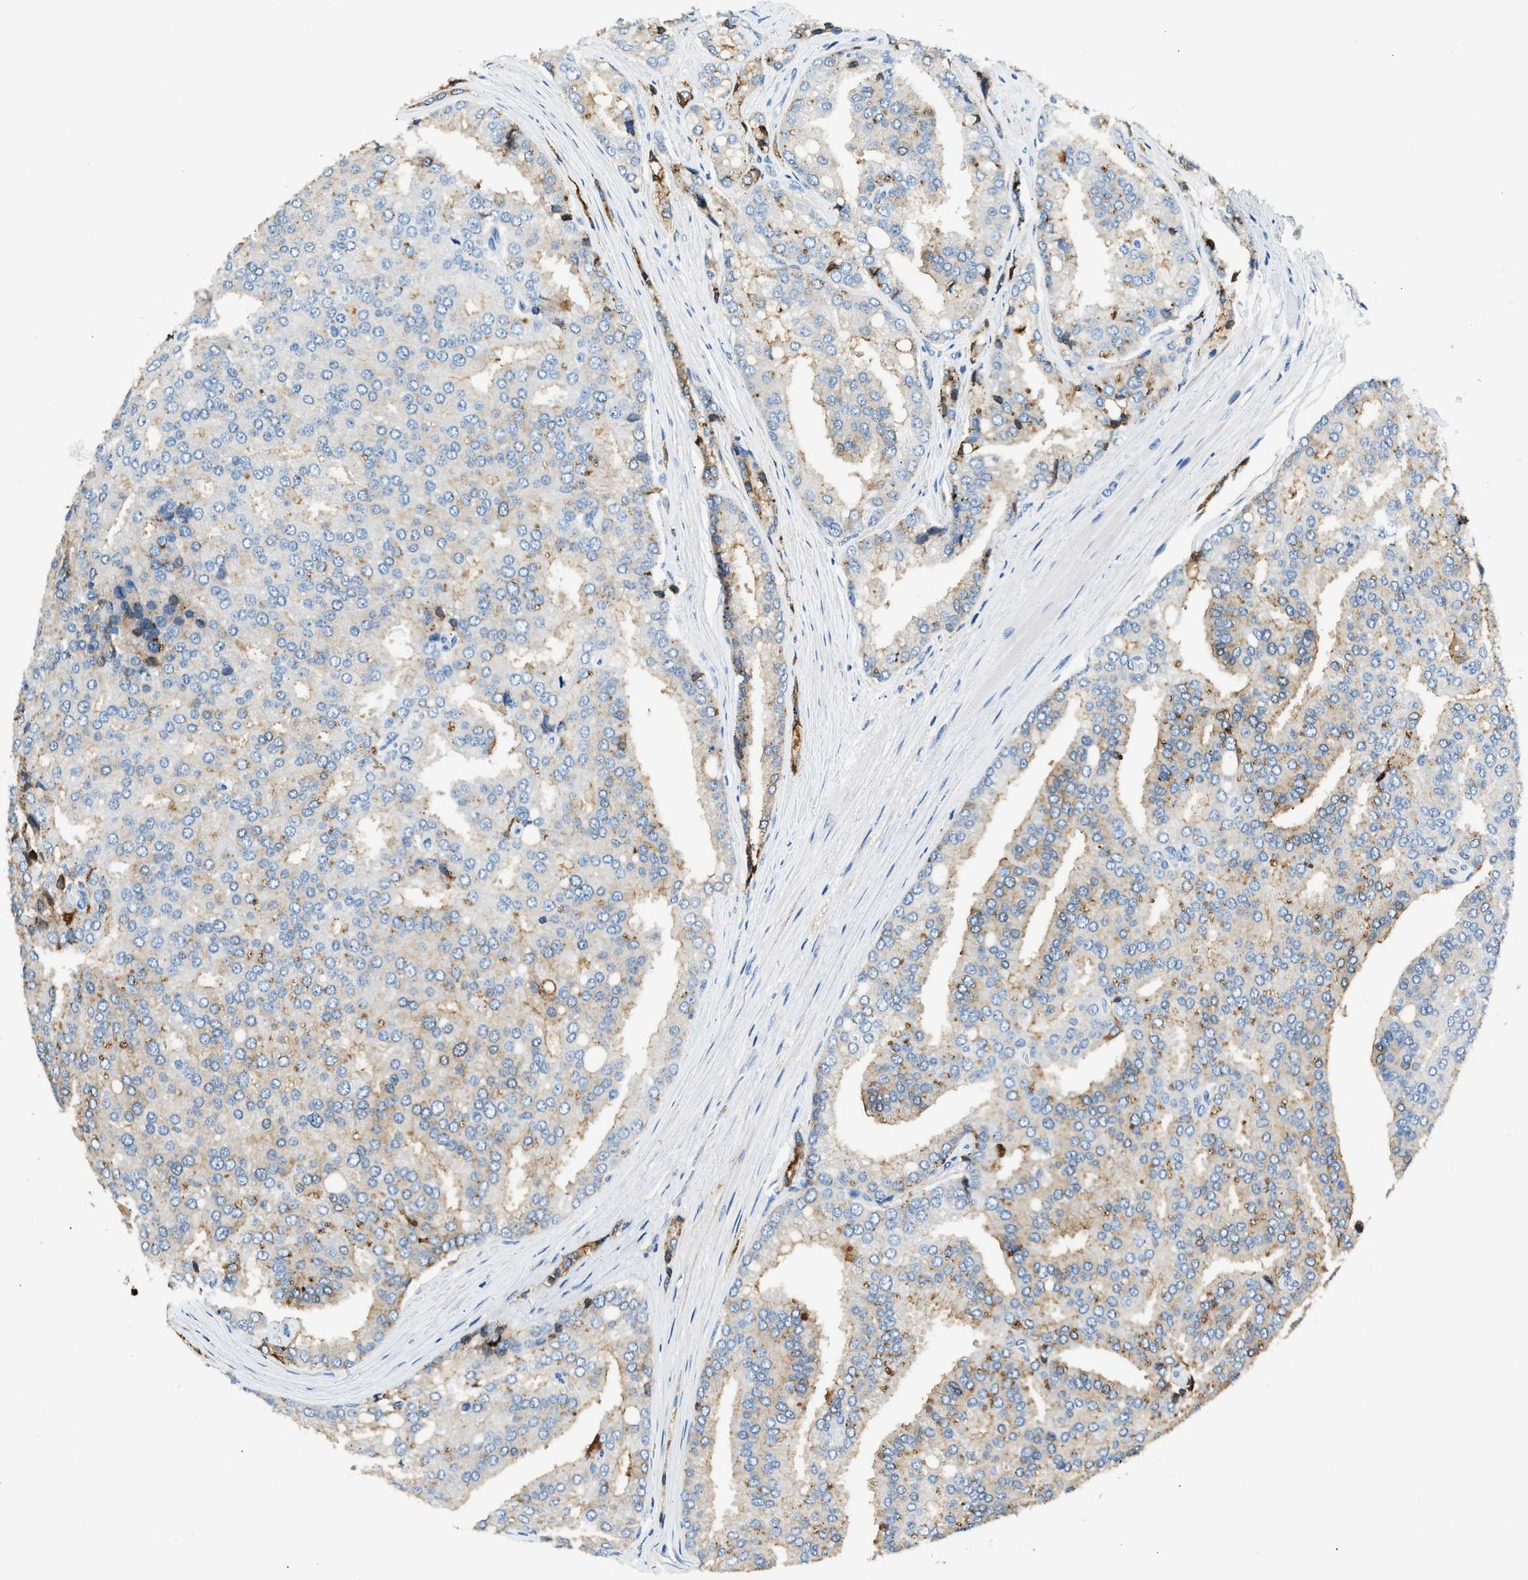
{"staining": {"intensity": "moderate", "quantity": "25%-75%", "location": "cytoplasmic/membranous"}, "tissue": "prostate cancer", "cell_type": "Tumor cells", "image_type": "cancer", "snomed": [{"axis": "morphology", "description": "Adenocarcinoma, High grade"}, {"axis": "topography", "description": "Prostate"}], "caption": "Tumor cells display medium levels of moderate cytoplasmic/membranous positivity in approximately 25%-75% of cells in human prostate cancer. (Stains: DAB (3,3'-diaminobenzidine) in brown, nuclei in blue, Microscopy: brightfield microscopy at high magnification).", "gene": "ANXA3", "patient": {"sex": "male", "age": 50}}